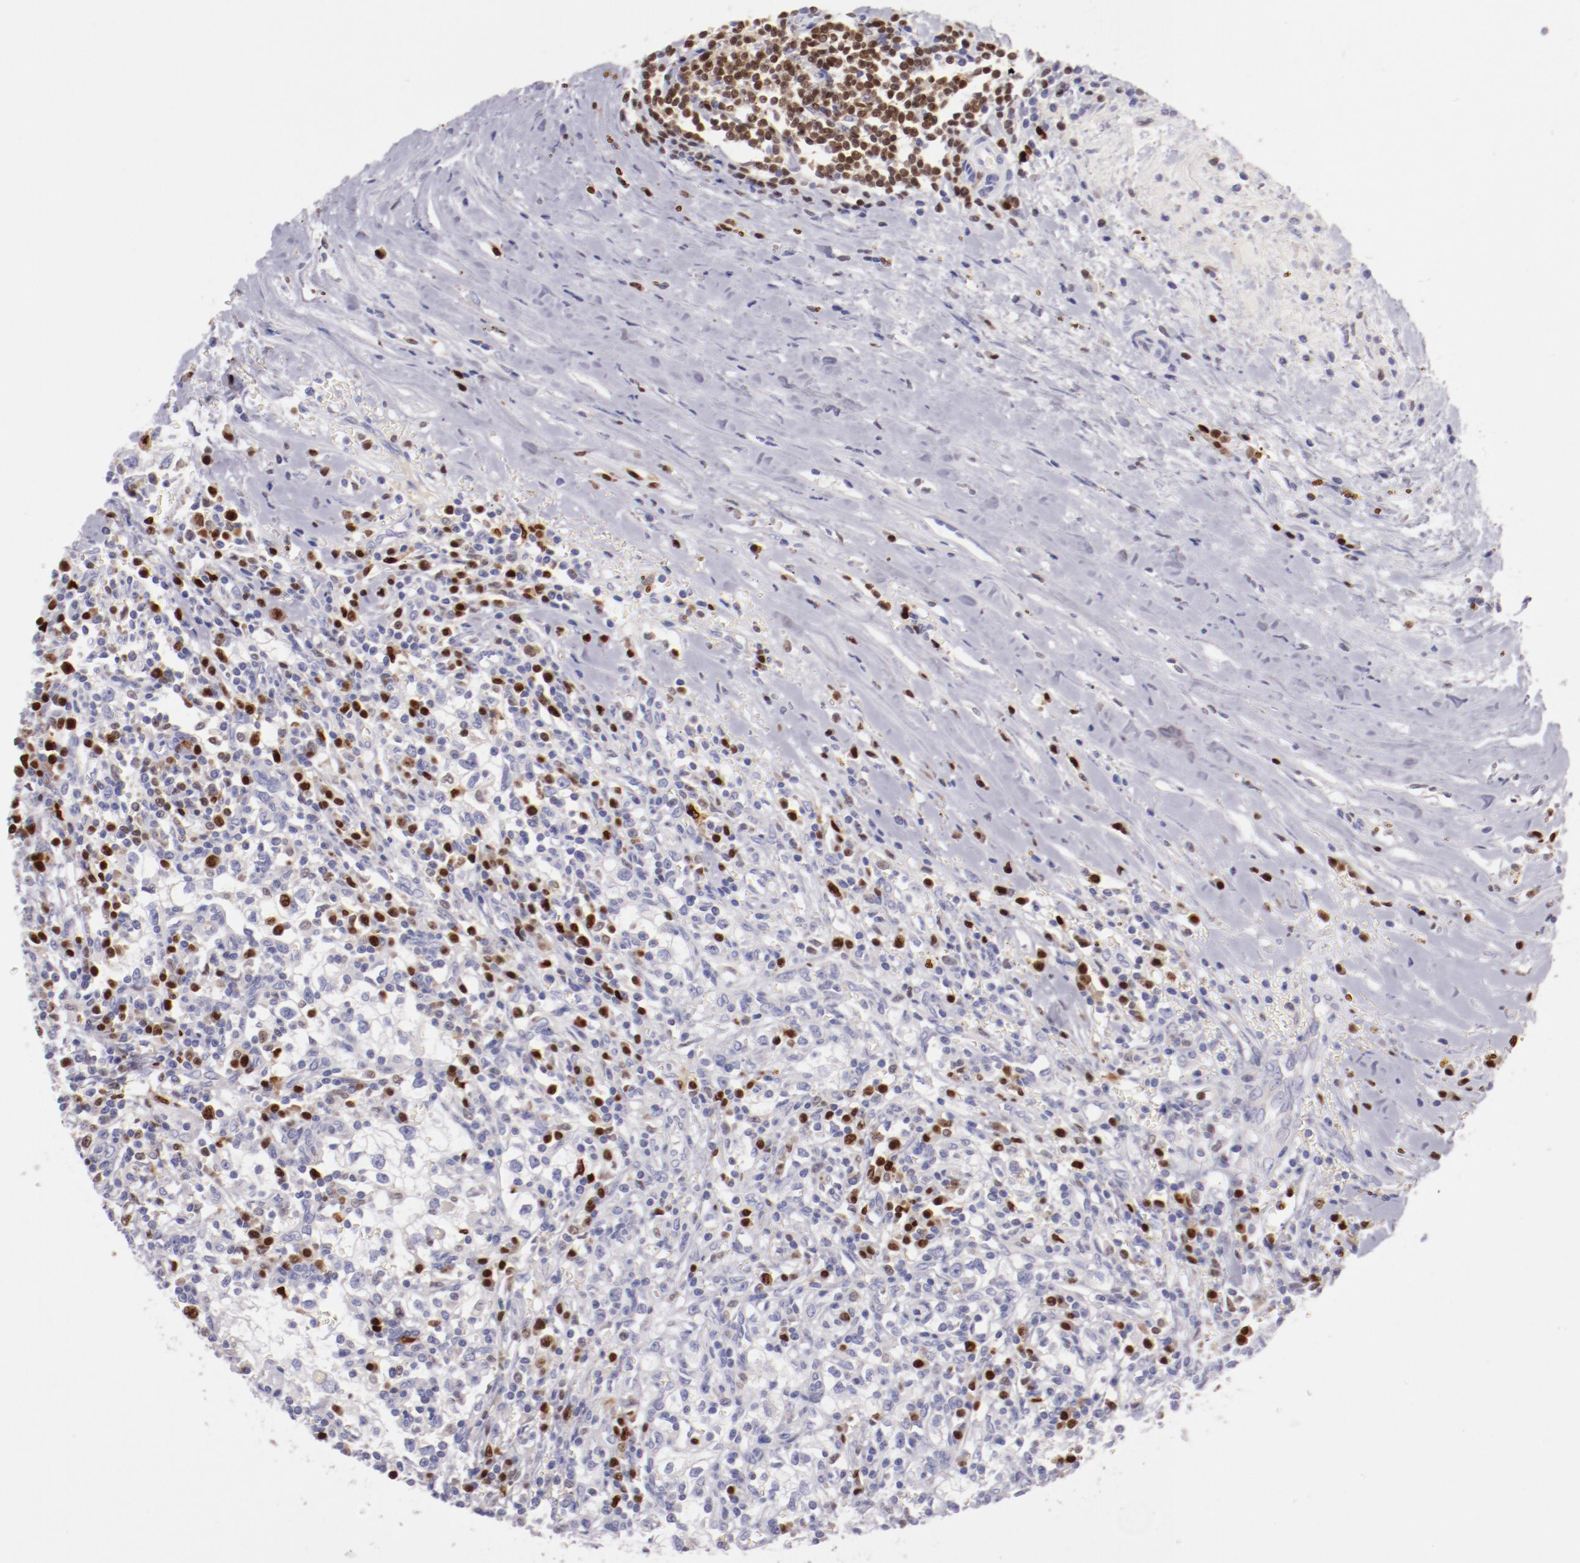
{"staining": {"intensity": "negative", "quantity": "none", "location": "none"}, "tissue": "renal cancer", "cell_type": "Tumor cells", "image_type": "cancer", "snomed": [{"axis": "morphology", "description": "Adenocarcinoma, NOS"}, {"axis": "topography", "description": "Kidney"}], "caption": "There is no significant positivity in tumor cells of renal cancer.", "gene": "IRF8", "patient": {"sex": "male", "age": 82}}